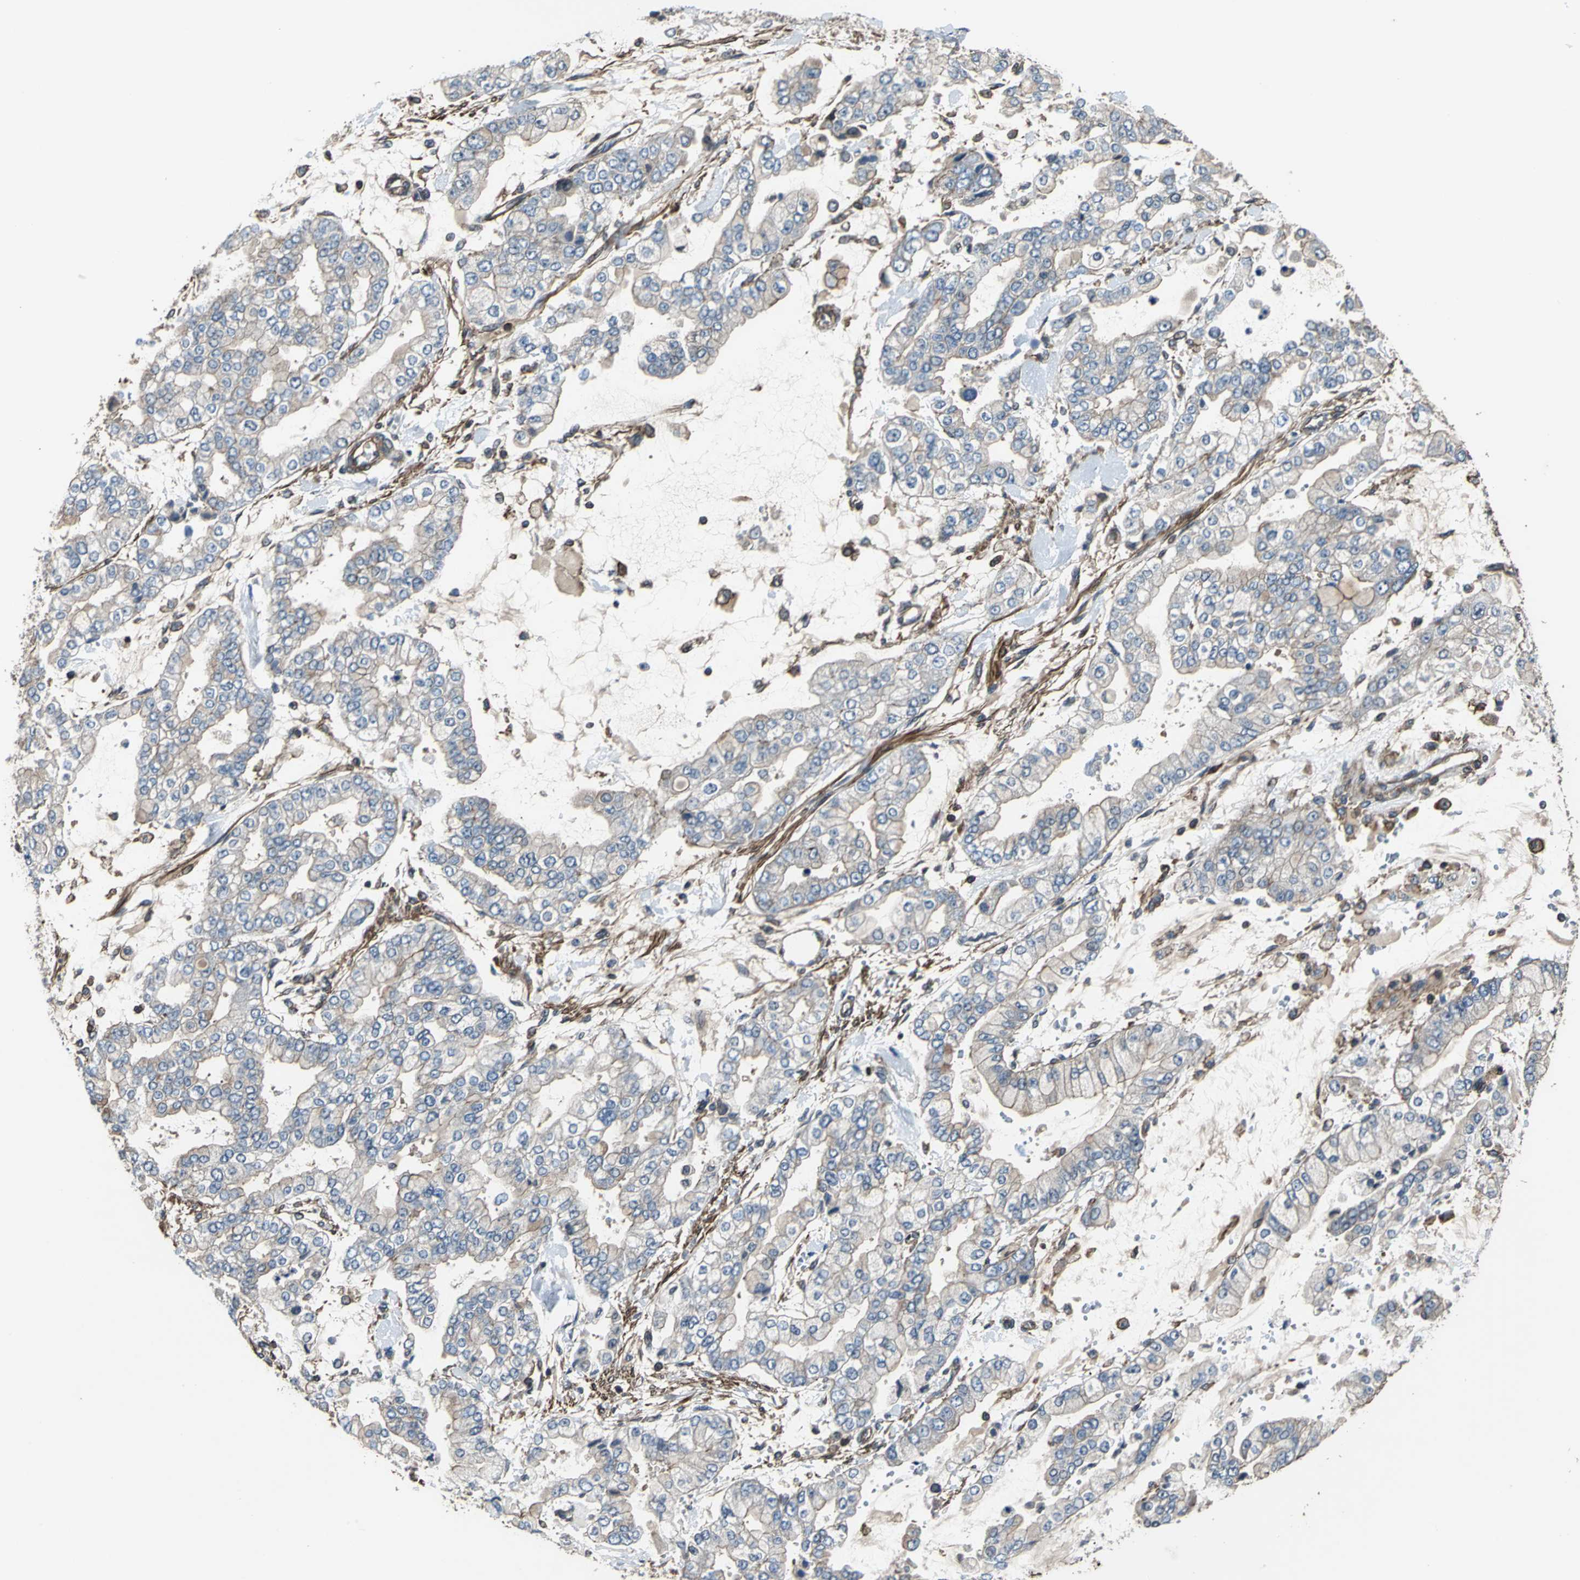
{"staining": {"intensity": "moderate", "quantity": "25%-75%", "location": "cytoplasmic/membranous"}, "tissue": "stomach cancer", "cell_type": "Tumor cells", "image_type": "cancer", "snomed": [{"axis": "morphology", "description": "Normal tissue, NOS"}, {"axis": "morphology", "description": "Adenocarcinoma, NOS"}, {"axis": "topography", "description": "Stomach, upper"}, {"axis": "topography", "description": "Stomach"}], "caption": "IHC micrograph of neoplastic tissue: stomach cancer stained using immunohistochemistry (IHC) shows medium levels of moderate protein expression localized specifically in the cytoplasmic/membranous of tumor cells, appearing as a cytoplasmic/membranous brown color.", "gene": "PARVA", "patient": {"sex": "male", "age": 76}}